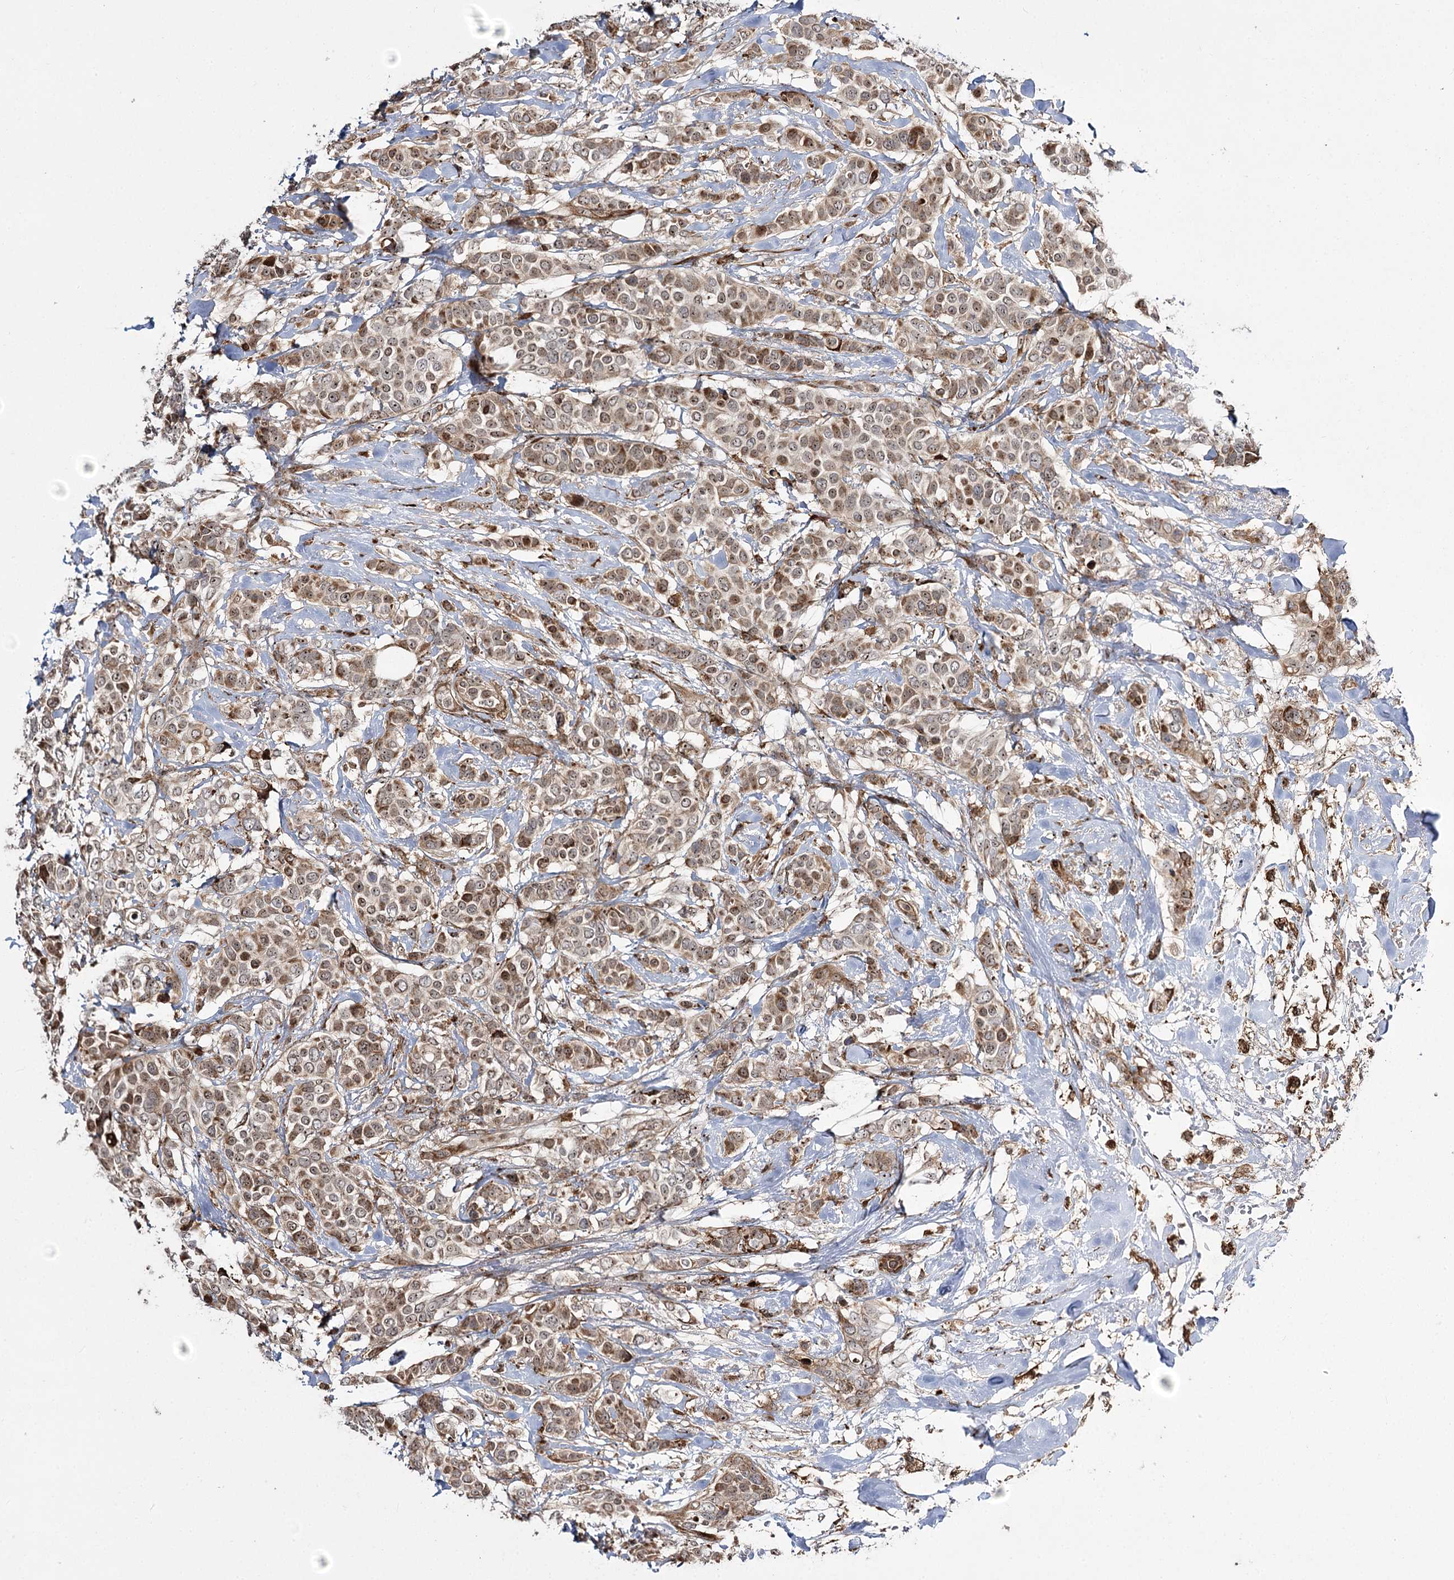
{"staining": {"intensity": "weak", "quantity": ">75%", "location": "cytoplasmic/membranous,nuclear"}, "tissue": "breast cancer", "cell_type": "Tumor cells", "image_type": "cancer", "snomed": [{"axis": "morphology", "description": "Lobular carcinoma"}, {"axis": "topography", "description": "Breast"}], "caption": "This is an image of immunohistochemistry staining of lobular carcinoma (breast), which shows weak expression in the cytoplasmic/membranous and nuclear of tumor cells.", "gene": "FANCL", "patient": {"sex": "female", "age": 51}}